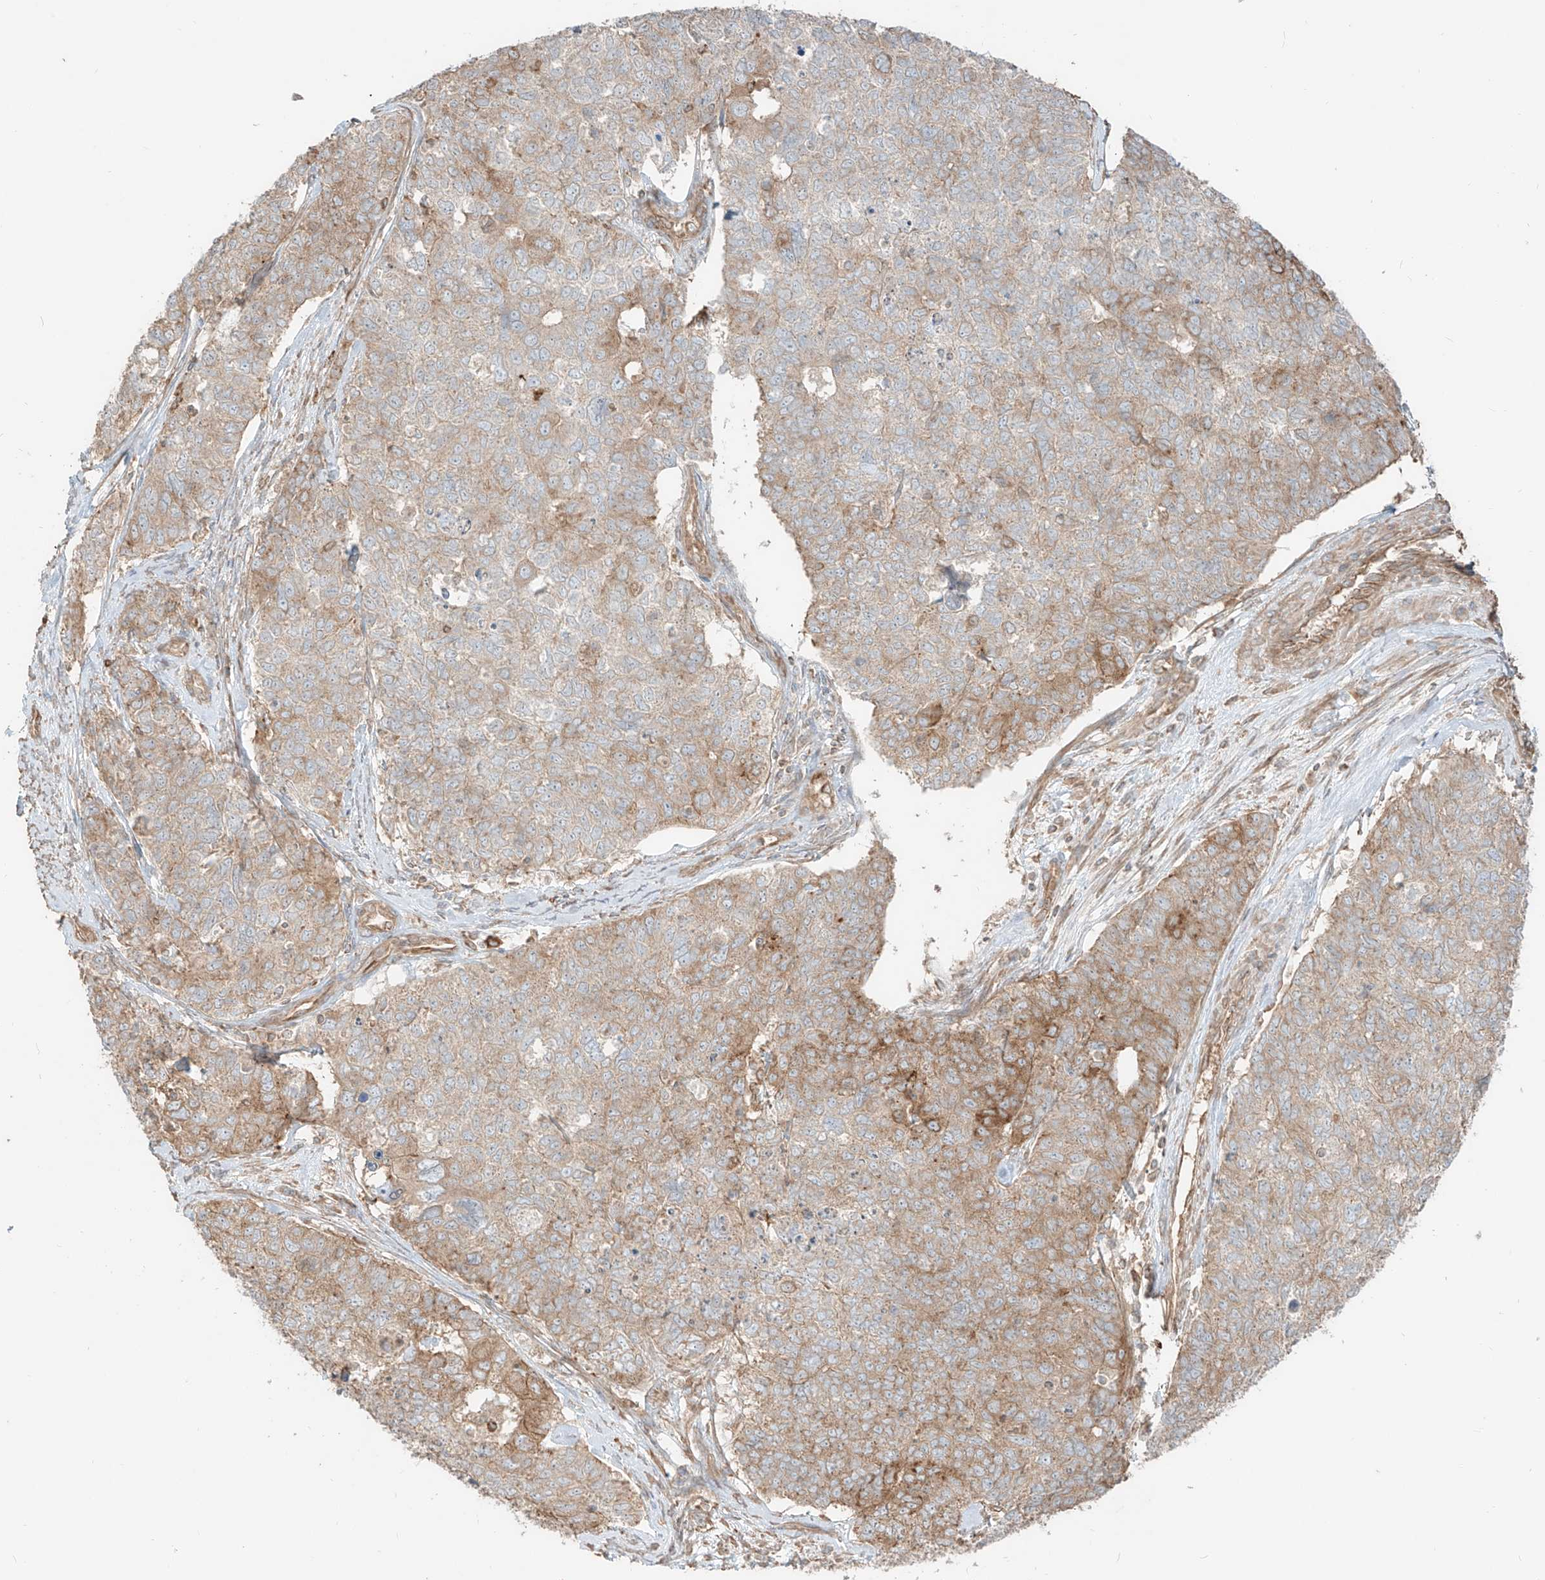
{"staining": {"intensity": "weak", "quantity": "25%-75%", "location": "cytoplasmic/membranous"}, "tissue": "cervical cancer", "cell_type": "Tumor cells", "image_type": "cancer", "snomed": [{"axis": "morphology", "description": "Squamous cell carcinoma, NOS"}, {"axis": "topography", "description": "Cervix"}], "caption": "There is low levels of weak cytoplasmic/membranous positivity in tumor cells of cervical cancer, as demonstrated by immunohistochemical staining (brown color).", "gene": "CCDC115", "patient": {"sex": "female", "age": 63}}